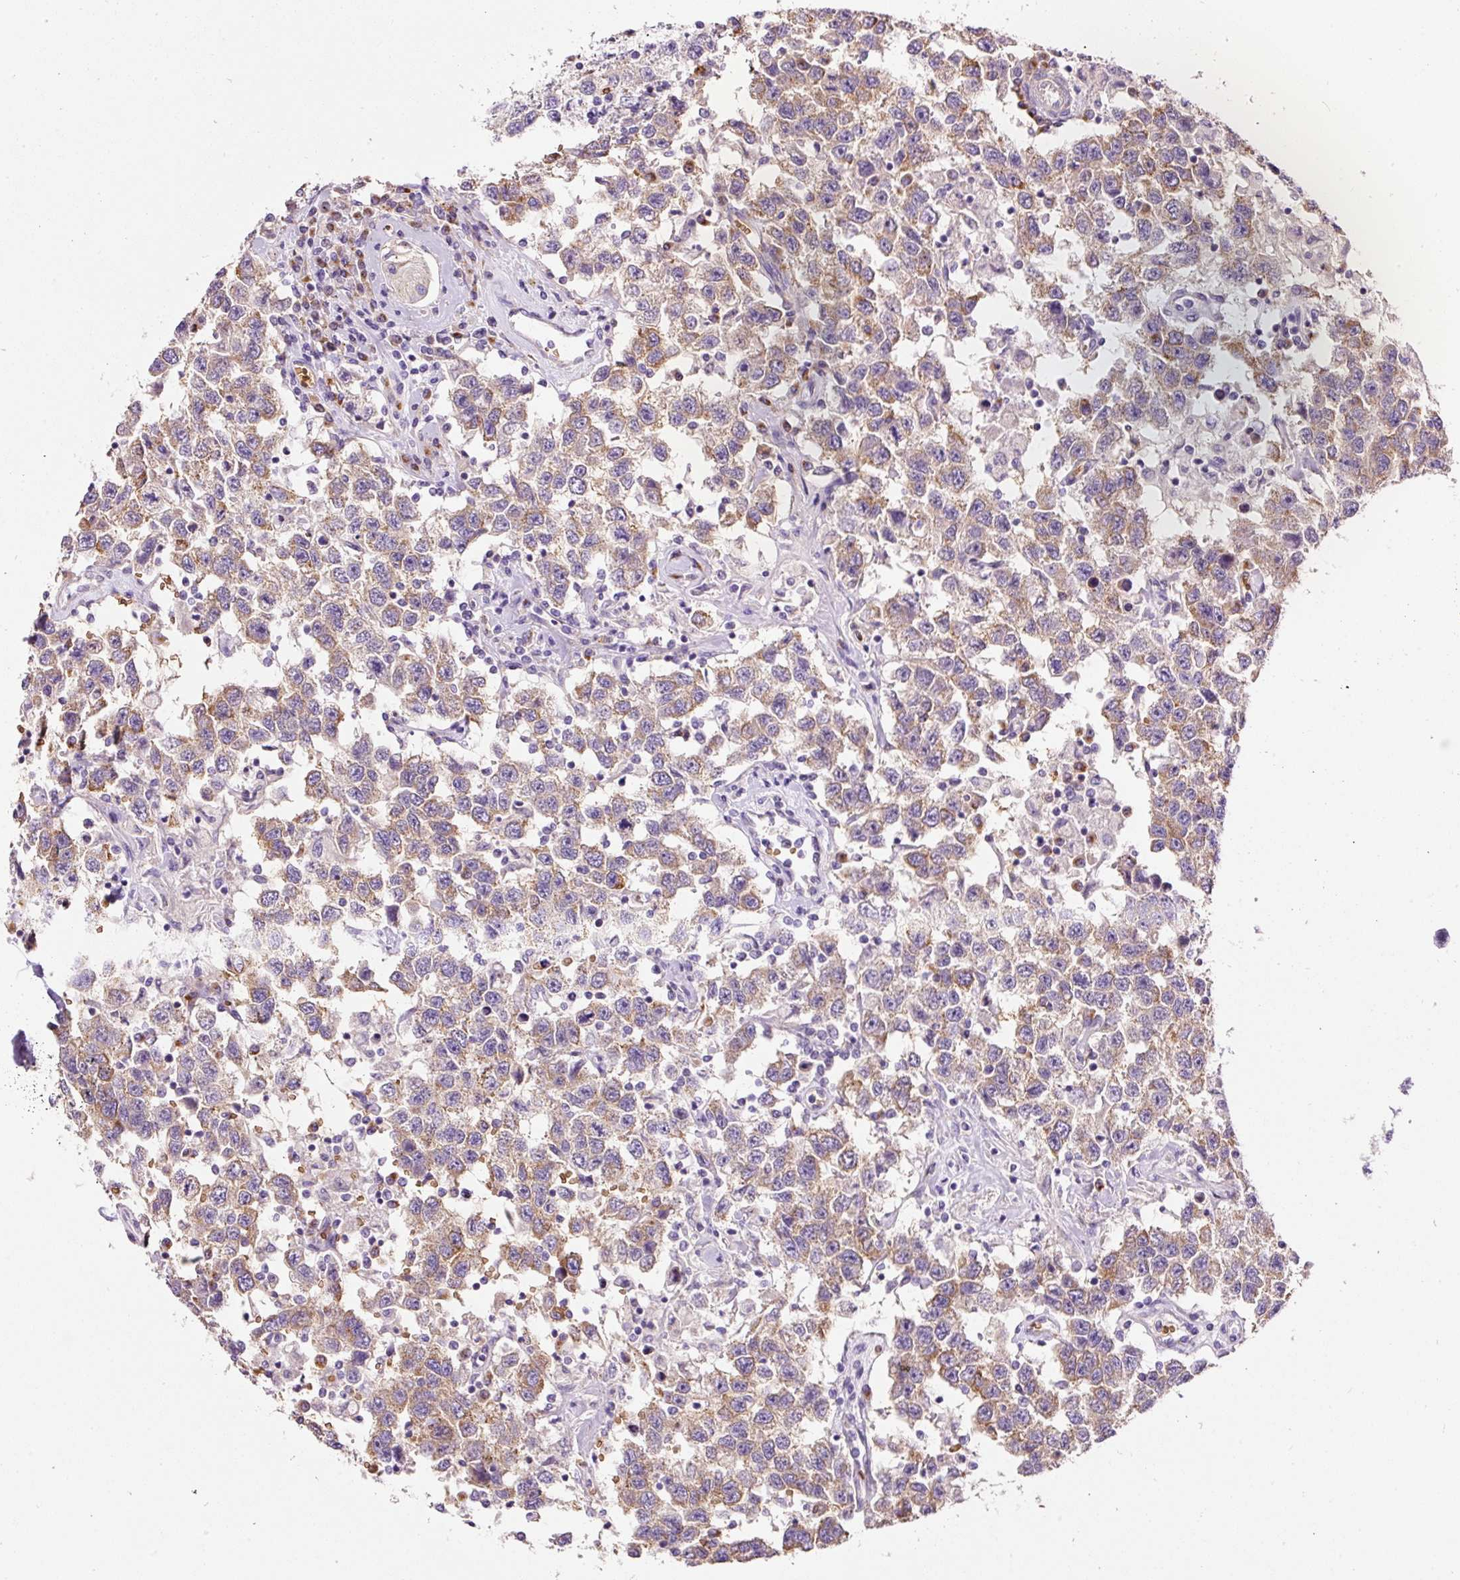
{"staining": {"intensity": "moderate", "quantity": ">75%", "location": "cytoplasmic/membranous"}, "tissue": "testis cancer", "cell_type": "Tumor cells", "image_type": "cancer", "snomed": [{"axis": "morphology", "description": "Seminoma, NOS"}, {"axis": "topography", "description": "Testis"}], "caption": "Protein analysis of testis seminoma tissue reveals moderate cytoplasmic/membranous staining in approximately >75% of tumor cells.", "gene": "PRRC2A", "patient": {"sex": "male", "age": 41}}